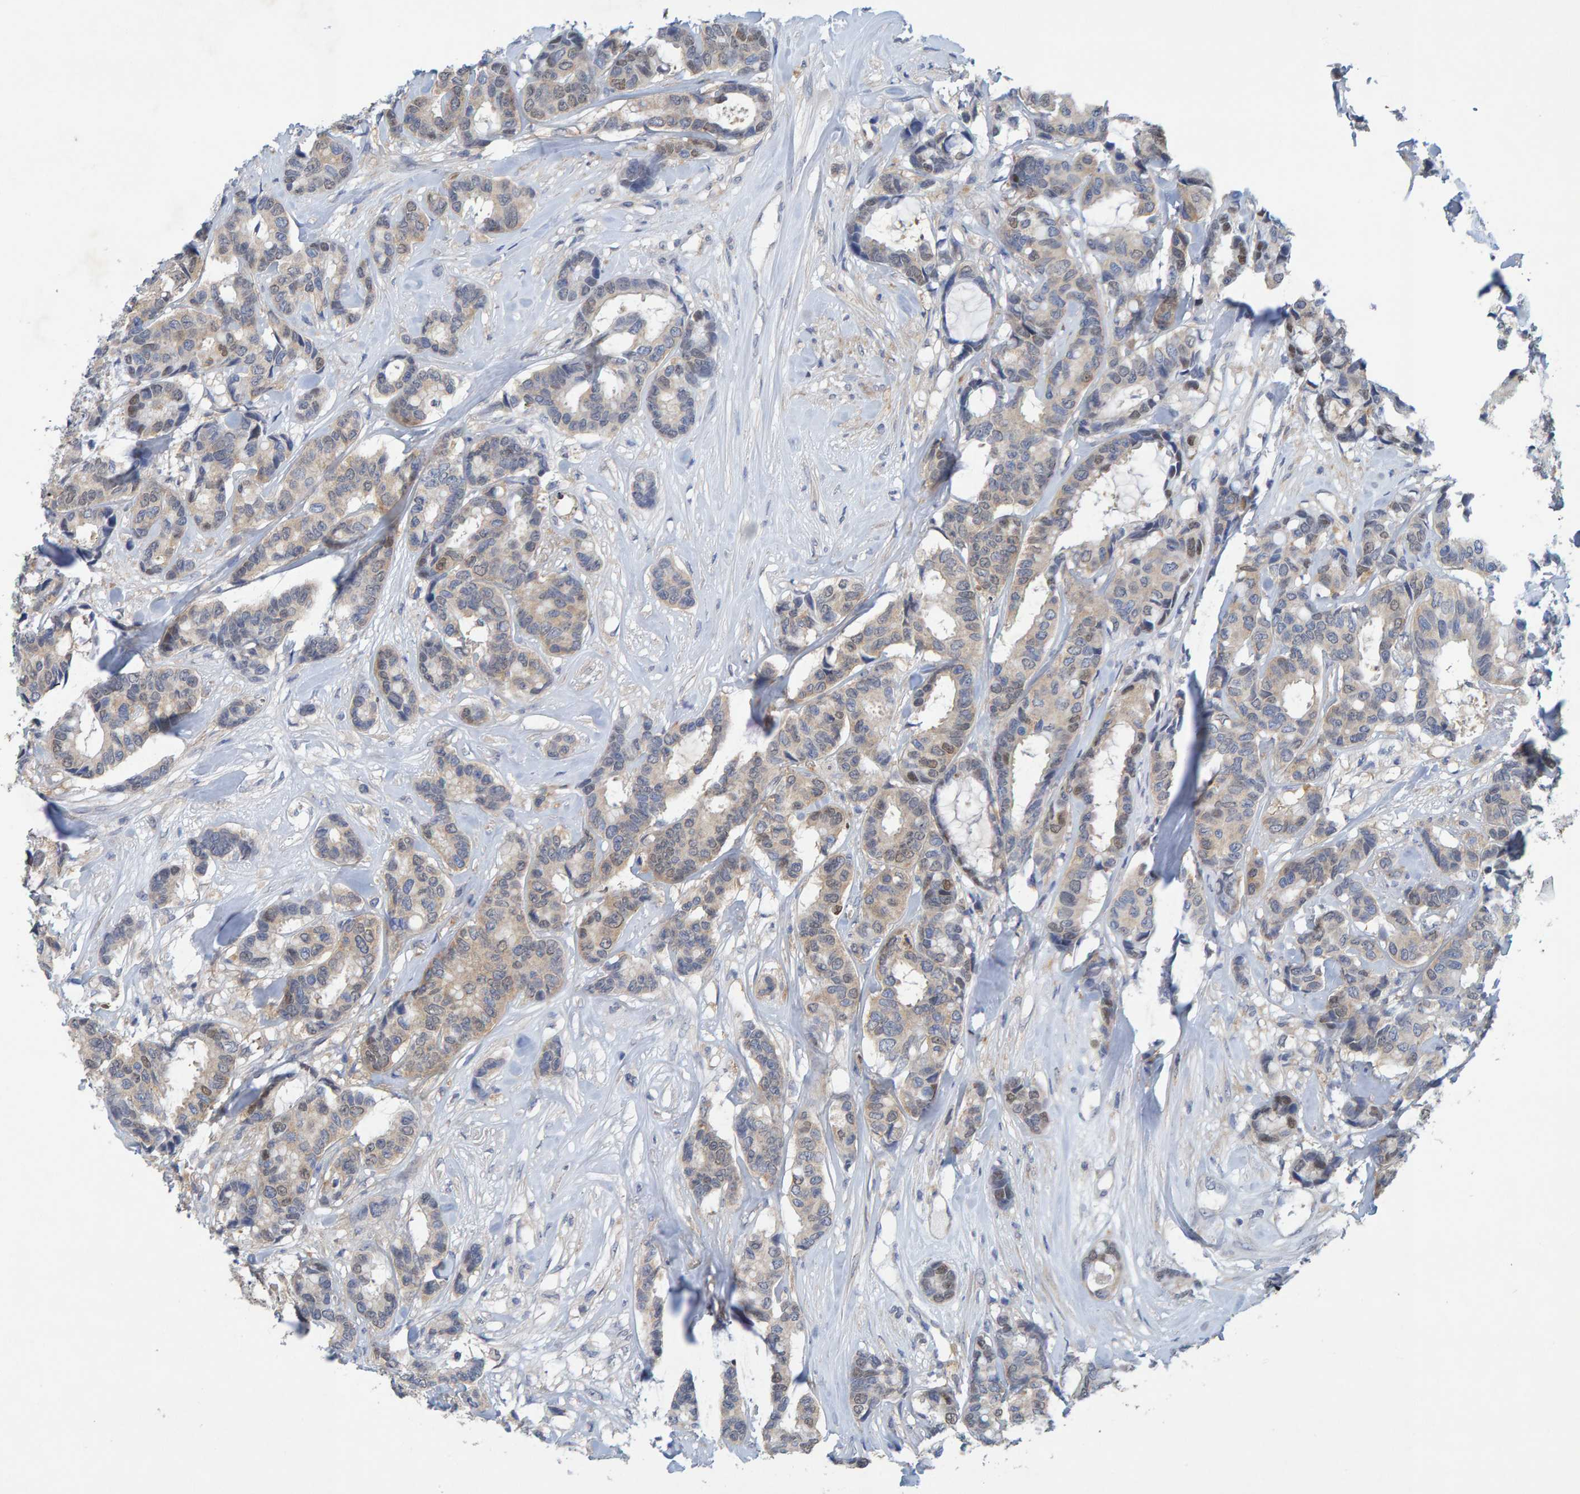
{"staining": {"intensity": "weak", "quantity": ">75%", "location": "cytoplasmic/membranous"}, "tissue": "breast cancer", "cell_type": "Tumor cells", "image_type": "cancer", "snomed": [{"axis": "morphology", "description": "Duct carcinoma"}, {"axis": "topography", "description": "Breast"}], "caption": "The micrograph shows a brown stain indicating the presence of a protein in the cytoplasmic/membranous of tumor cells in breast cancer.", "gene": "ALAD", "patient": {"sex": "female", "age": 87}}